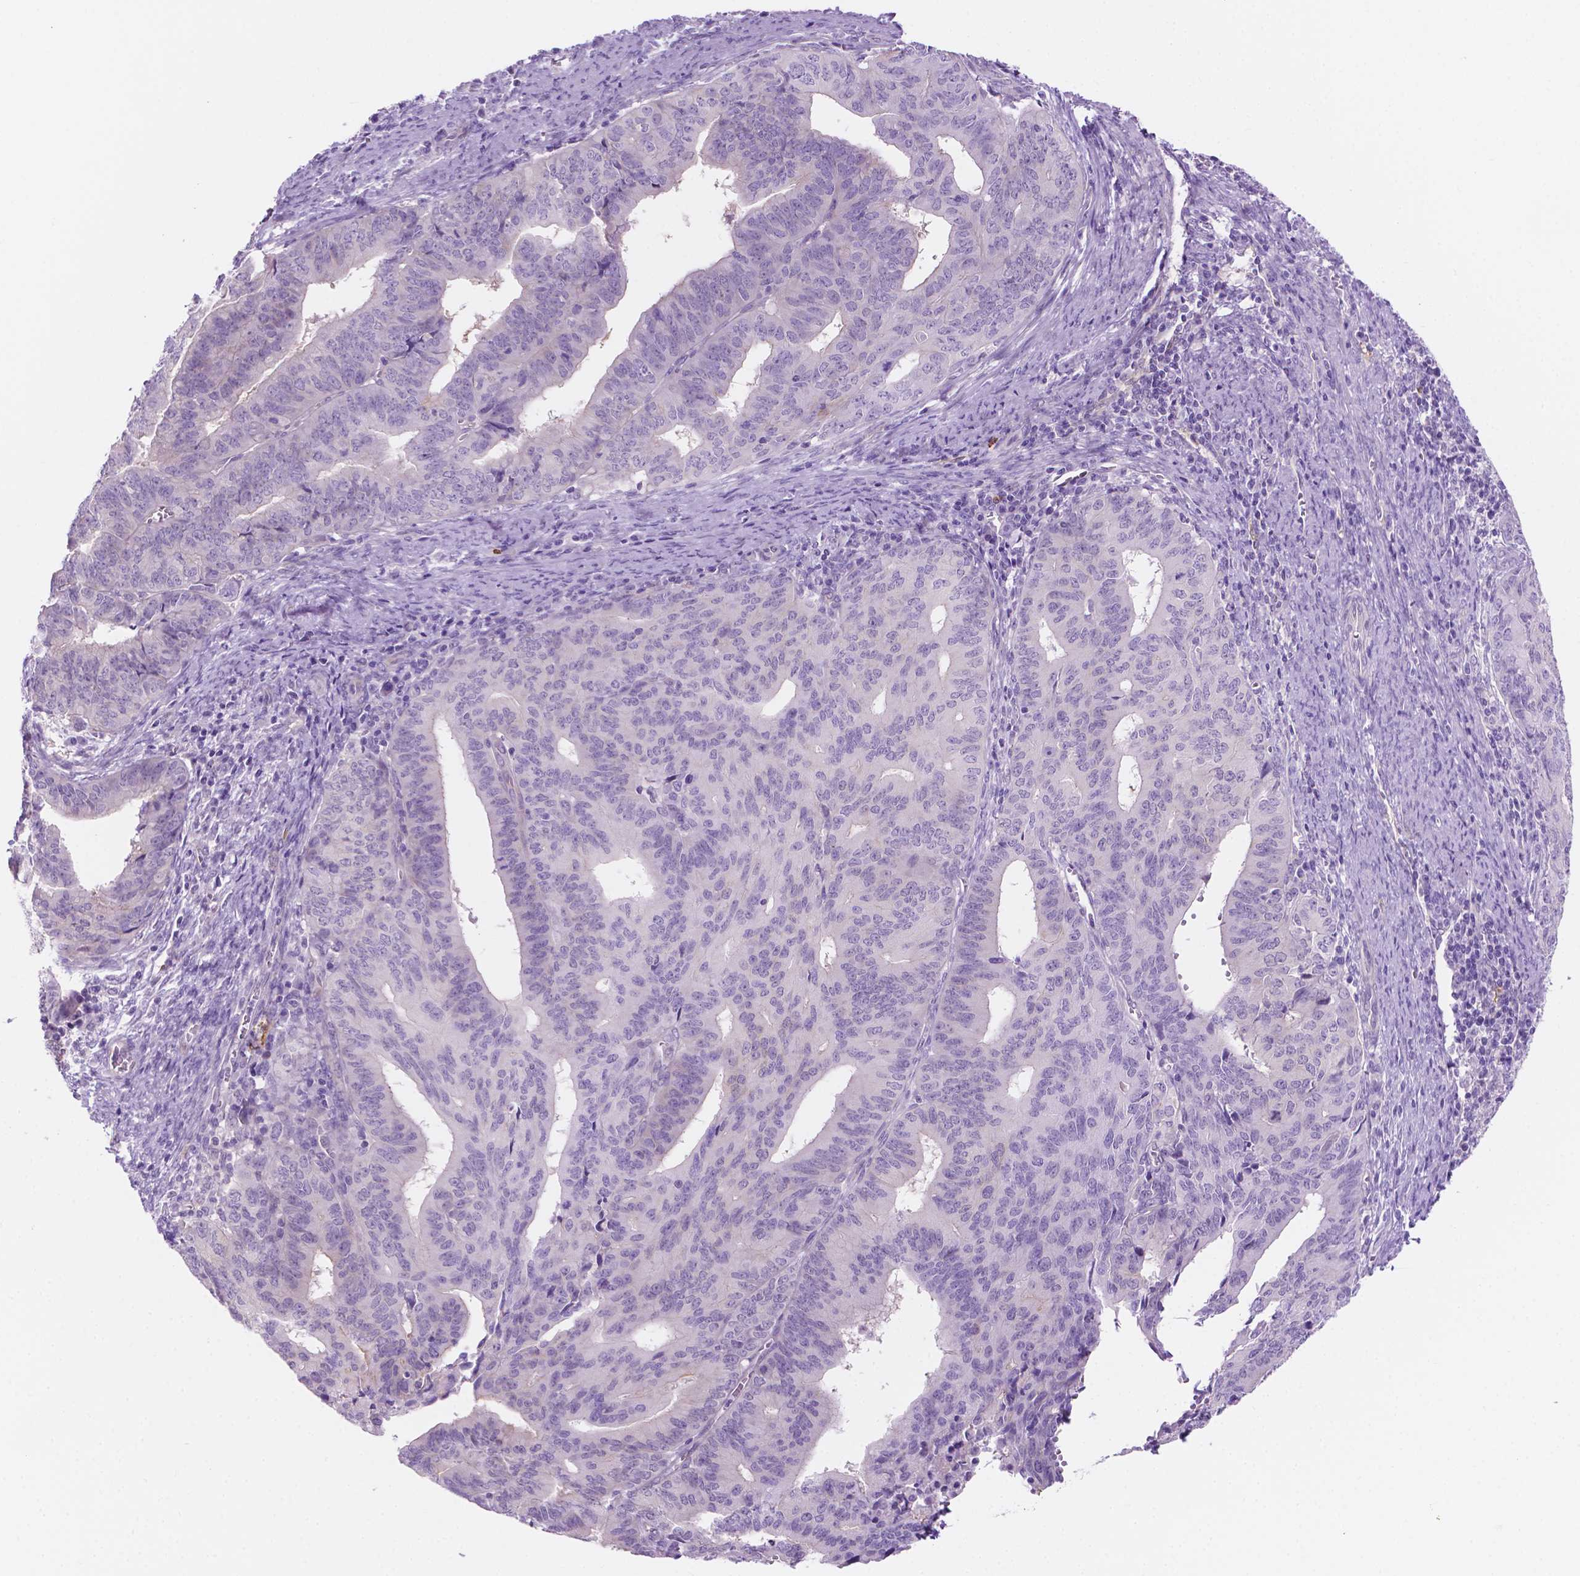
{"staining": {"intensity": "negative", "quantity": "none", "location": "none"}, "tissue": "endometrial cancer", "cell_type": "Tumor cells", "image_type": "cancer", "snomed": [{"axis": "morphology", "description": "Adenocarcinoma, NOS"}, {"axis": "topography", "description": "Endometrium"}], "caption": "Immunohistochemistry image of neoplastic tissue: endometrial cancer (adenocarcinoma) stained with DAB (3,3'-diaminobenzidine) displays no significant protein staining in tumor cells.", "gene": "EPPK1", "patient": {"sex": "female", "age": 65}}